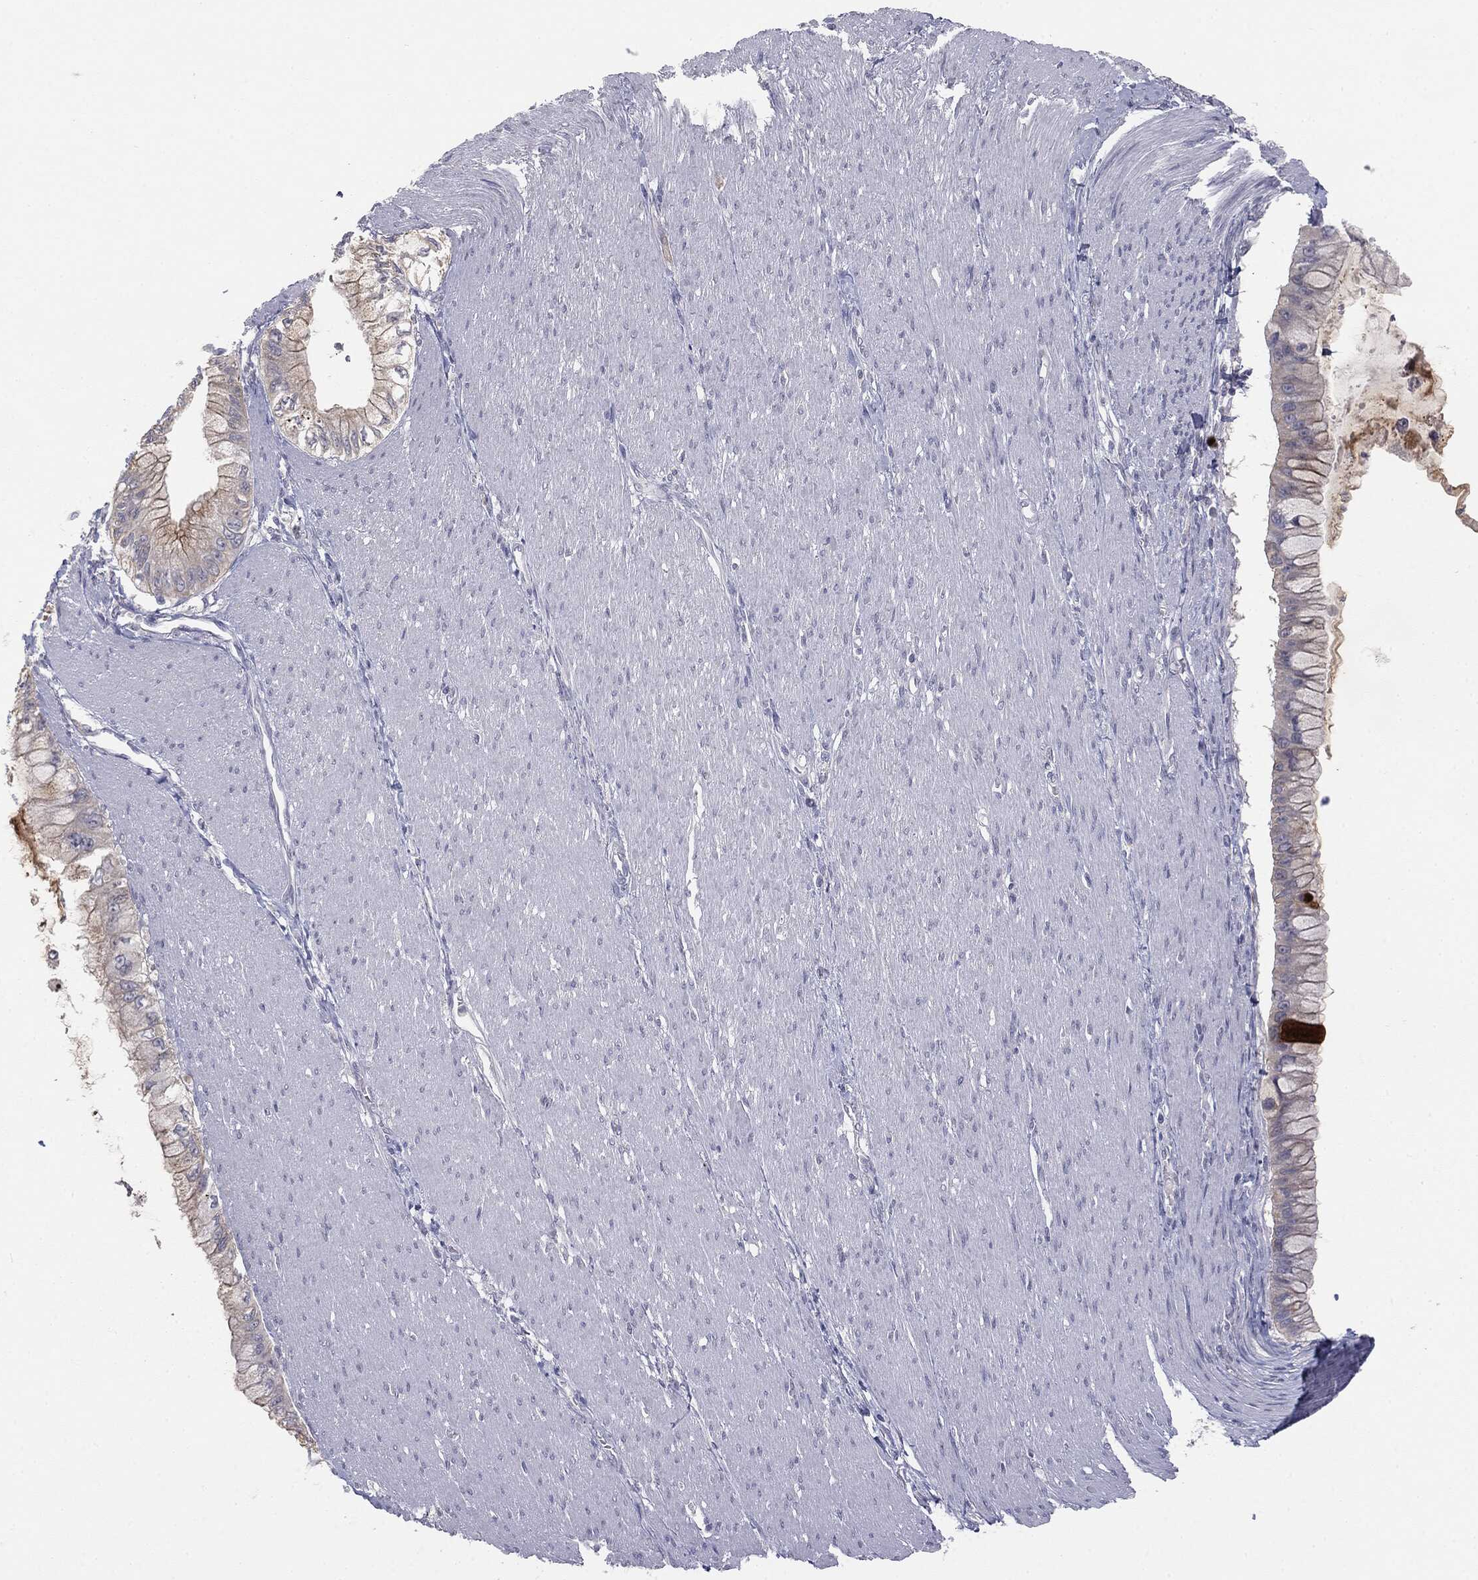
{"staining": {"intensity": "strong", "quantity": "<25%", "location": "cytoplasmic/membranous"}, "tissue": "pancreatic cancer", "cell_type": "Tumor cells", "image_type": "cancer", "snomed": [{"axis": "morphology", "description": "Adenocarcinoma, NOS"}, {"axis": "topography", "description": "Pancreas"}], "caption": "DAB immunohistochemical staining of pancreatic cancer reveals strong cytoplasmic/membranous protein positivity in approximately <25% of tumor cells.", "gene": "MUC1", "patient": {"sex": "male", "age": 48}}